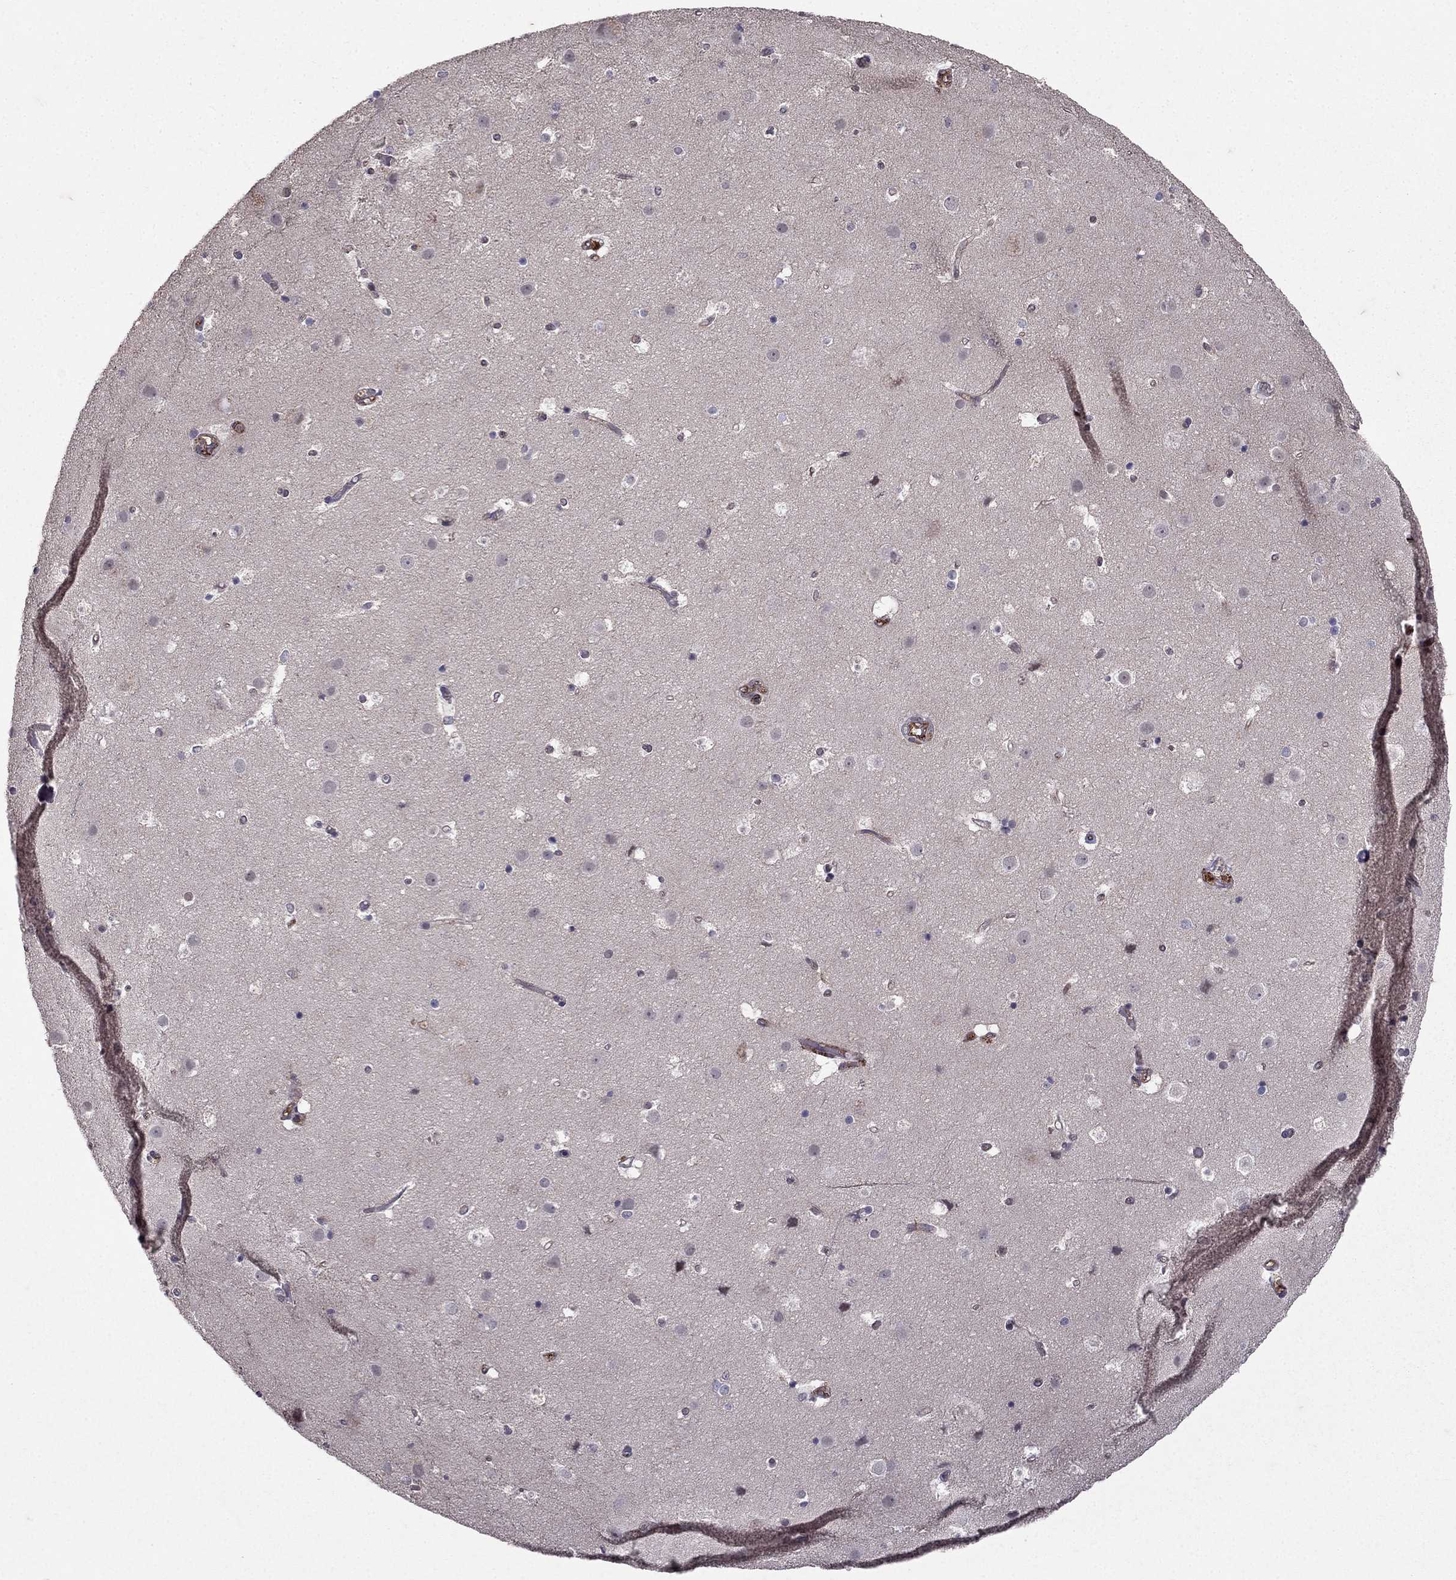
{"staining": {"intensity": "strong", "quantity": "25%-75%", "location": "cytoplasmic/membranous"}, "tissue": "cerebral cortex", "cell_type": "Endothelial cells", "image_type": "normal", "snomed": [{"axis": "morphology", "description": "Normal tissue, NOS"}, {"axis": "topography", "description": "Cerebral cortex"}], "caption": "Unremarkable cerebral cortex displays strong cytoplasmic/membranous positivity in about 25%-75% of endothelial cells.", "gene": "RASIP1", "patient": {"sex": "female", "age": 52}}